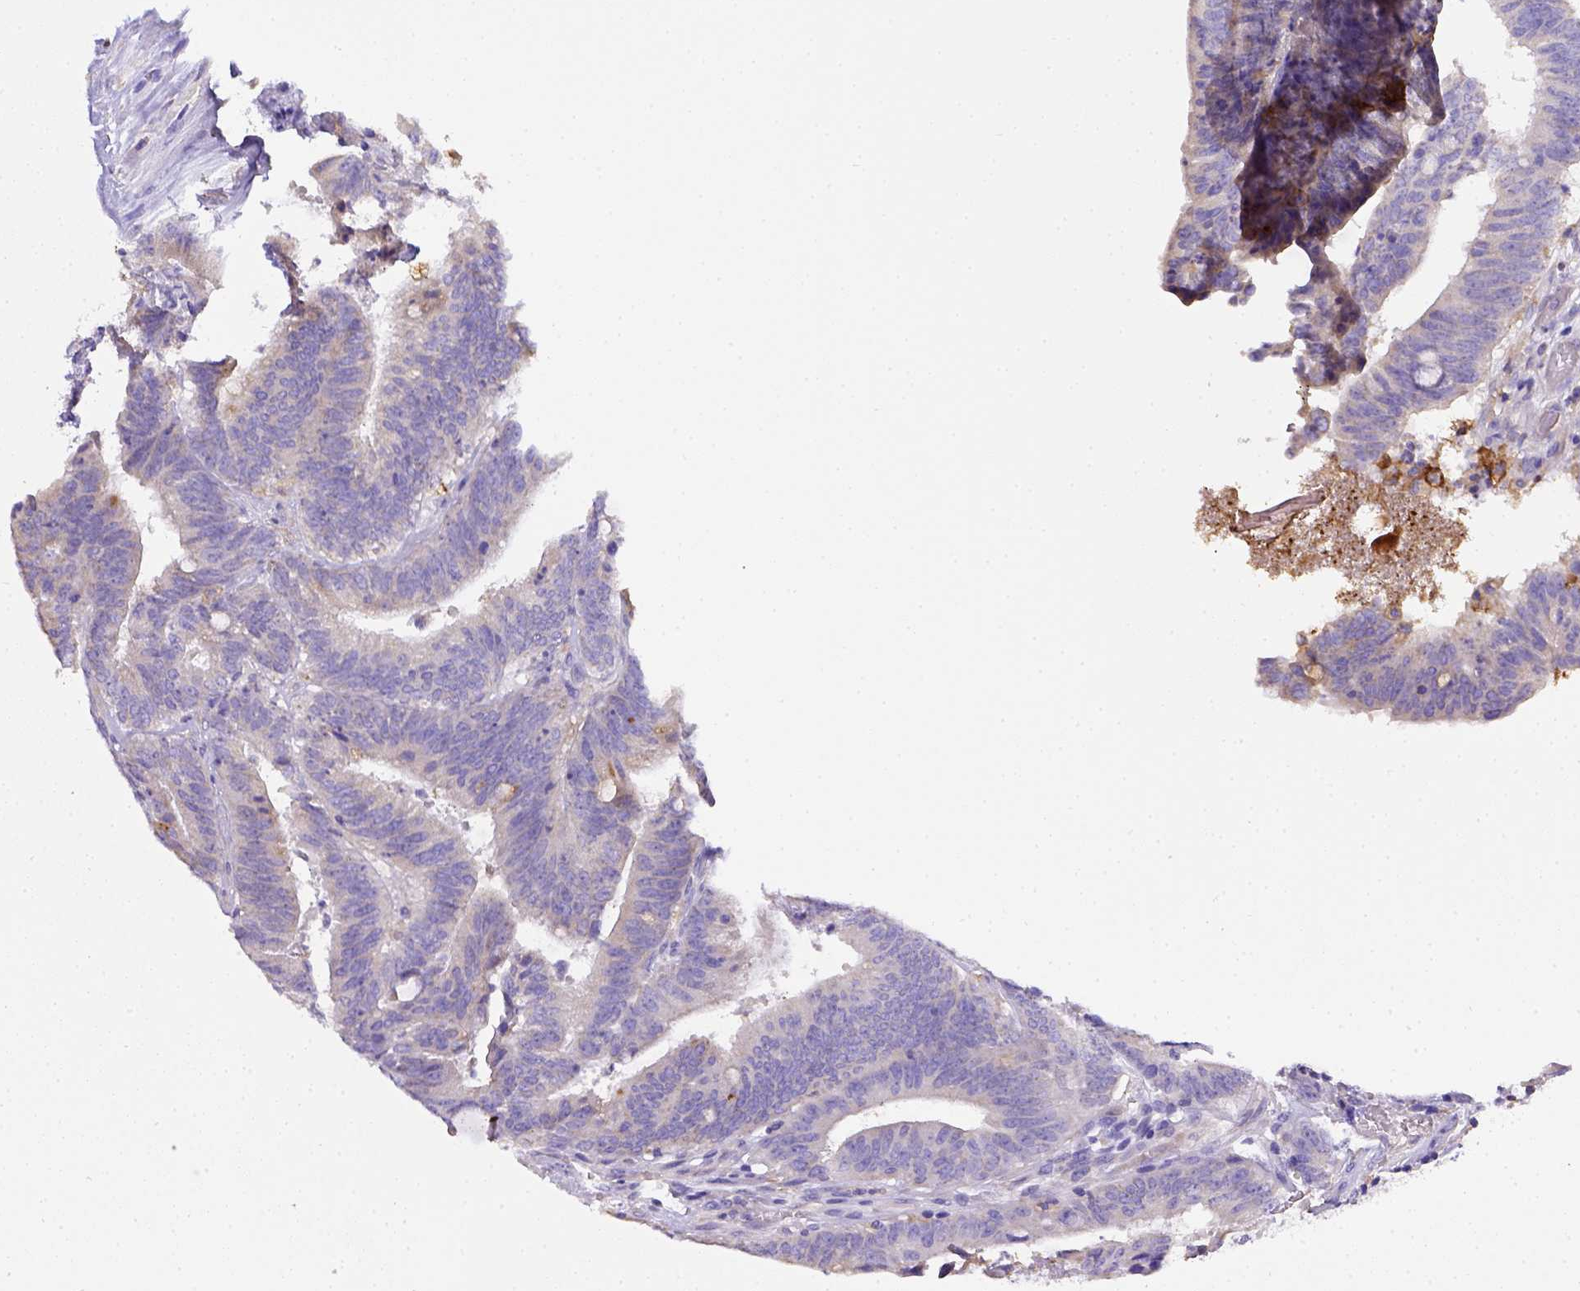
{"staining": {"intensity": "negative", "quantity": "none", "location": "none"}, "tissue": "colorectal cancer", "cell_type": "Tumor cells", "image_type": "cancer", "snomed": [{"axis": "morphology", "description": "Adenocarcinoma, NOS"}, {"axis": "topography", "description": "Colon"}], "caption": "High magnification brightfield microscopy of adenocarcinoma (colorectal) stained with DAB (brown) and counterstained with hematoxylin (blue): tumor cells show no significant expression.", "gene": "CD40", "patient": {"sex": "female", "age": 43}}